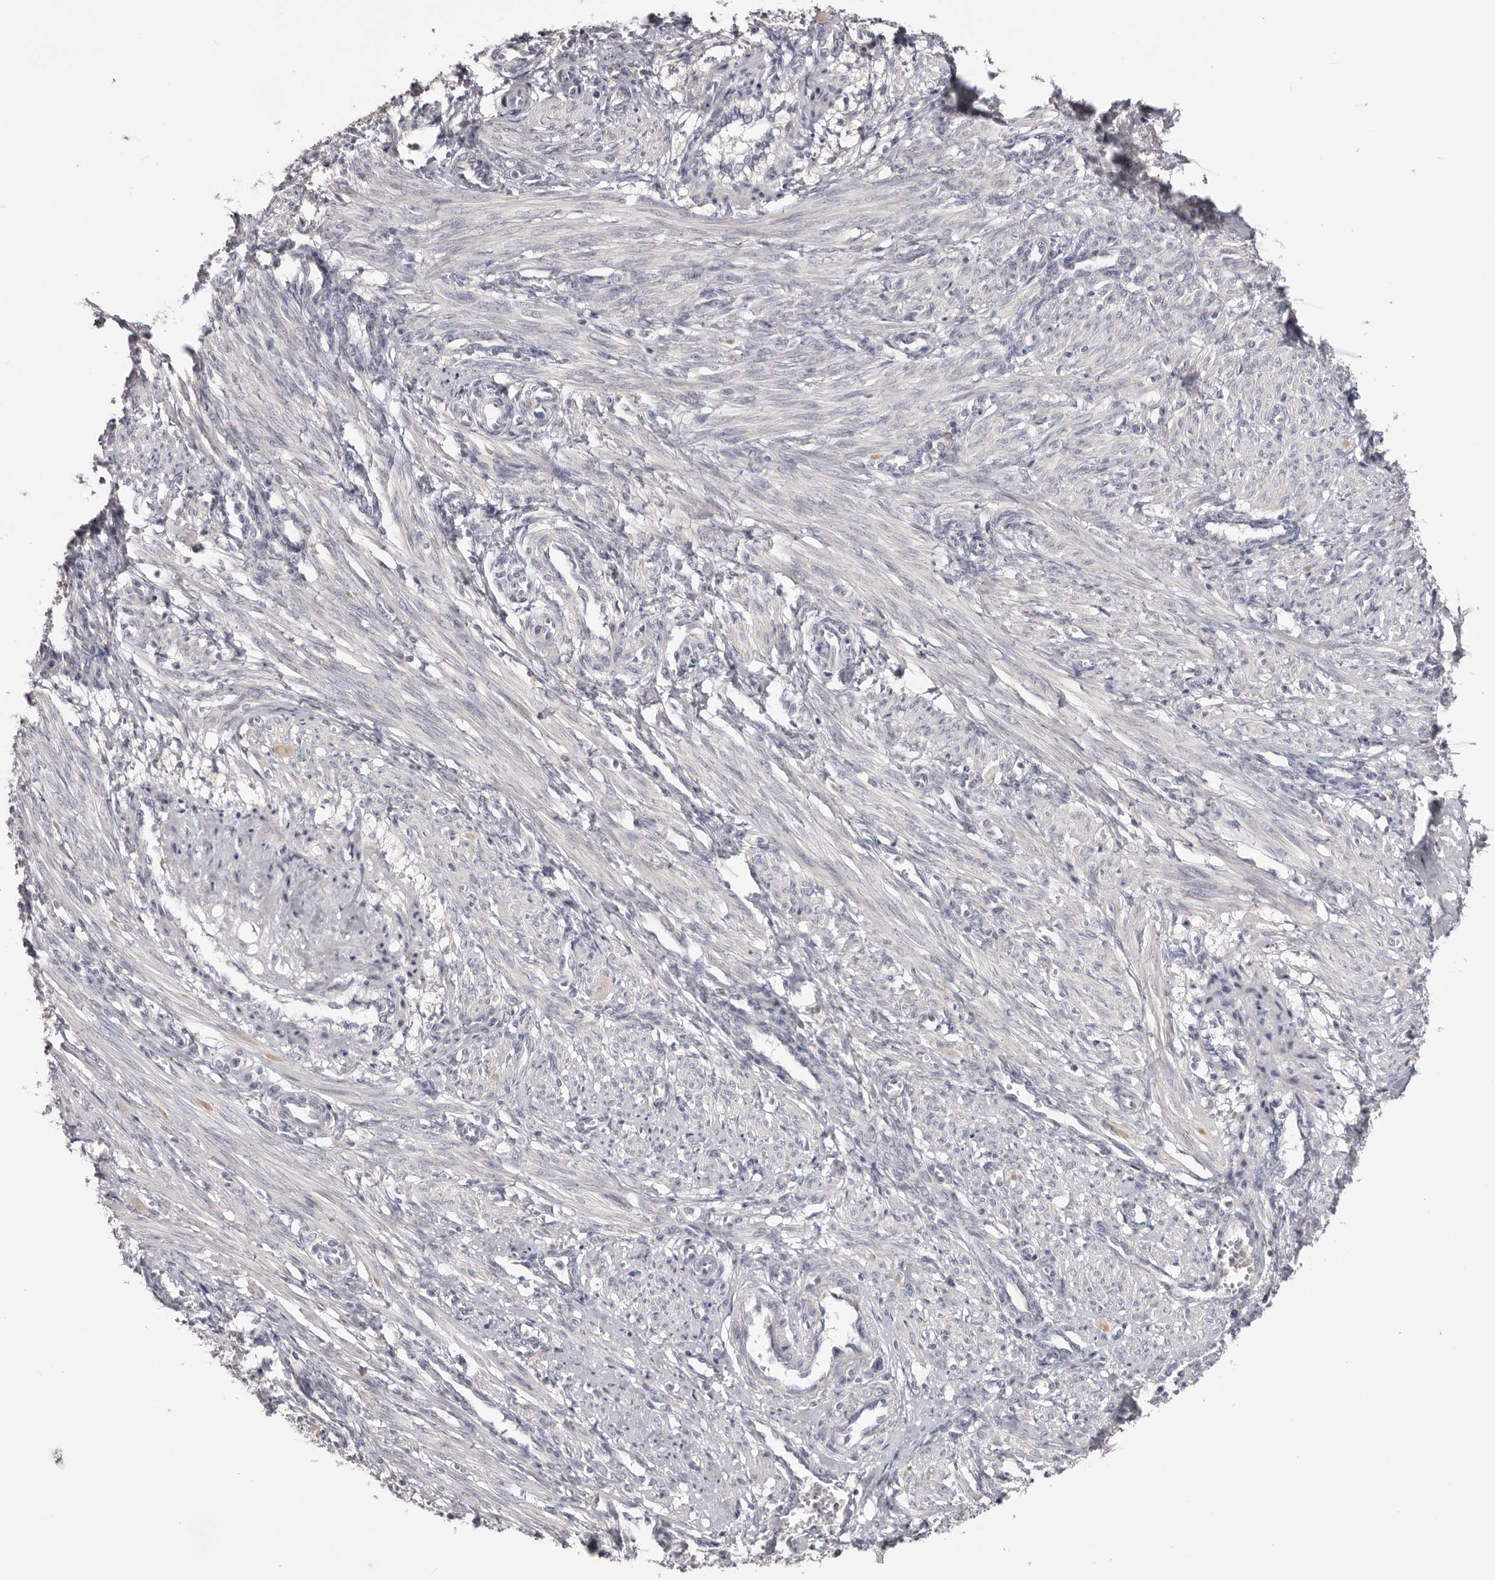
{"staining": {"intensity": "negative", "quantity": "none", "location": "none"}, "tissue": "smooth muscle", "cell_type": "Smooth muscle cells", "image_type": "normal", "snomed": [{"axis": "morphology", "description": "Normal tissue, NOS"}, {"axis": "topography", "description": "Endometrium"}], "caption": "IHC histopathology image of benign smooth muscle stained for a protein (brown), which demonstrates no expression in smooth muscle cells.", "gene": "CCDC190", "patient": {"sex": "female", "age": 33}}